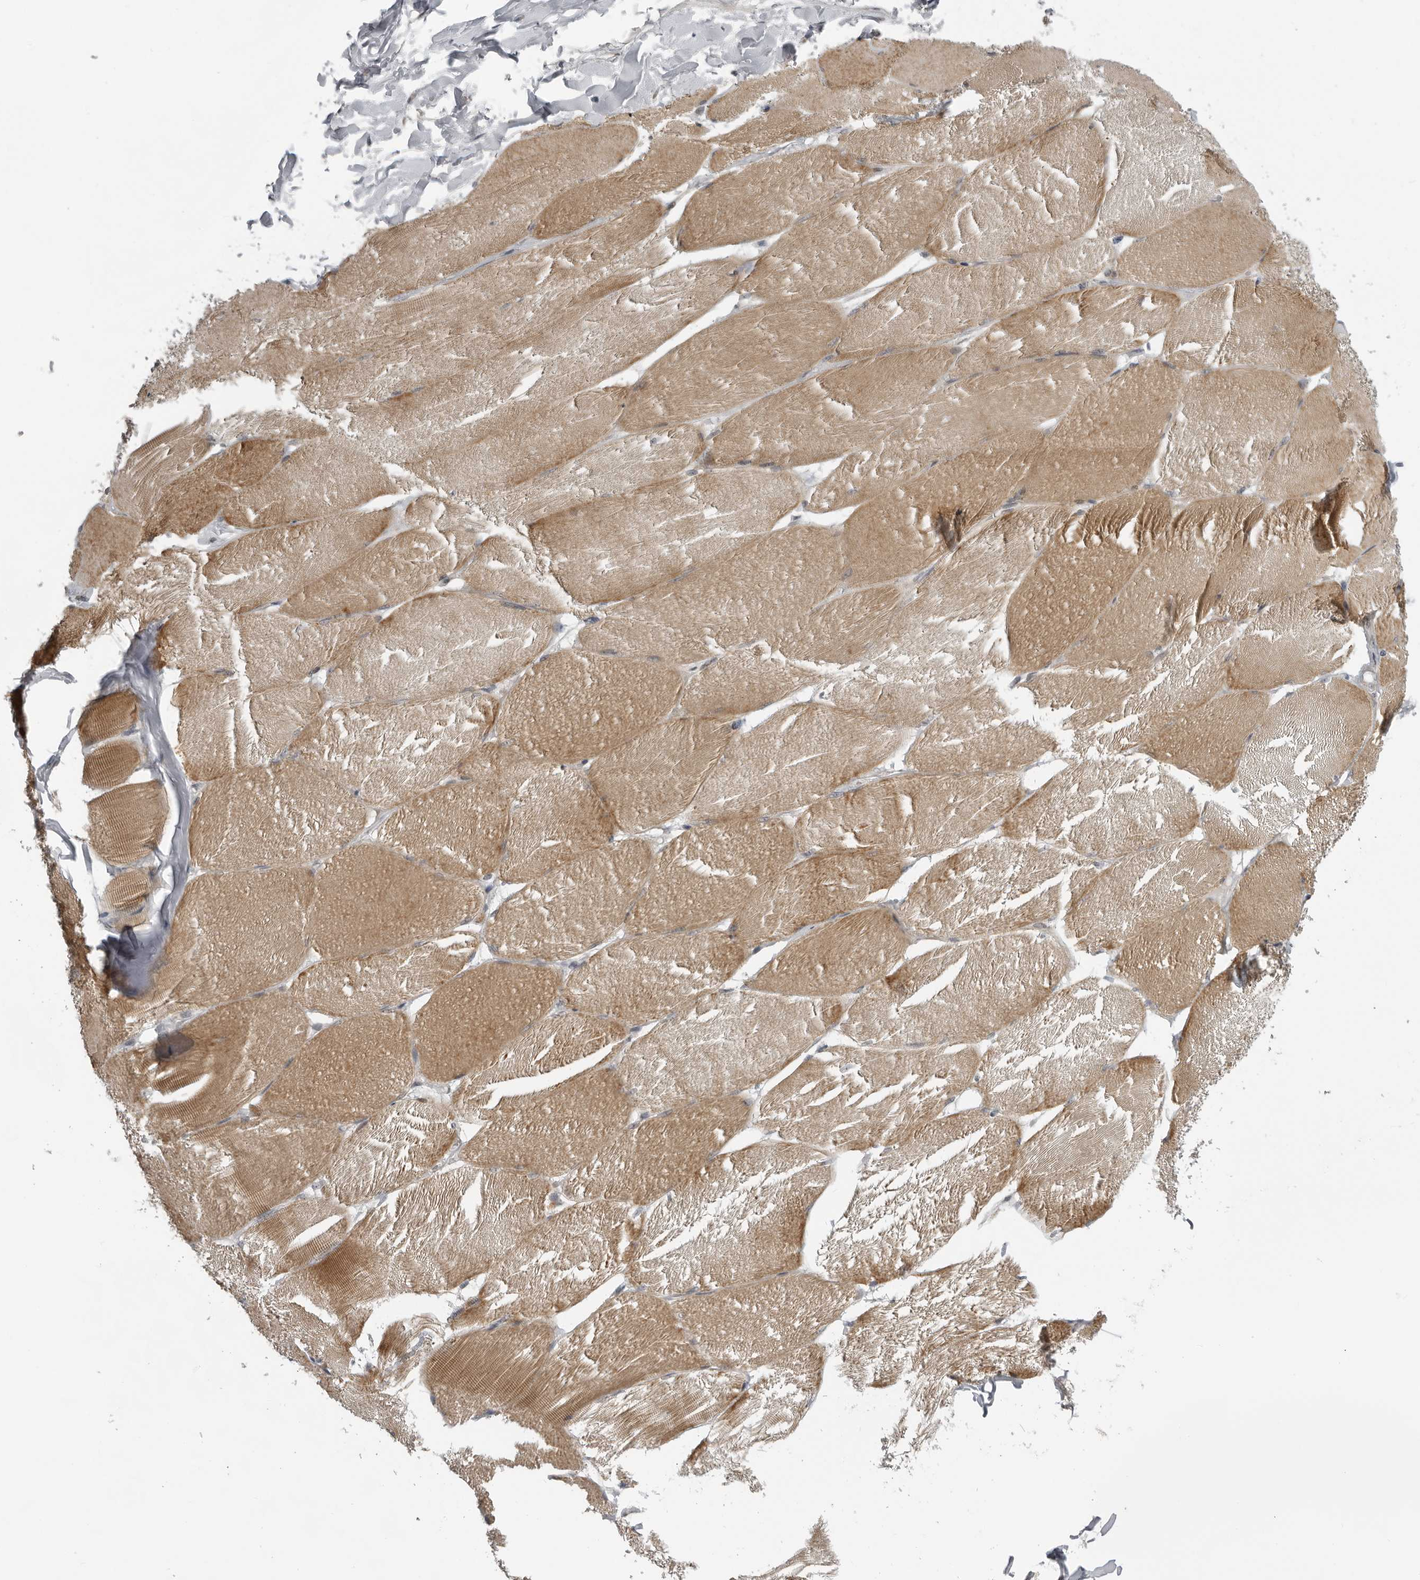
{"staining": {"intensity": "moderate", "quantity": "25%-75%", "location": "cytoplasmic/membranous"}, "tissue": "skeletal muscle", "cell_type": "Myocytes", "image_type": "normal", "snomed": [{"axis": "morphology", "description": "Normal tissue, NOS"}, {"axis": "topography", "description": "Skin"}, {"axis": "topography", "description": "Skeletal muscle"}], "caption": "Approximately 25%-75% of myocytes in normal human skeletal muscle demonstrate moderate cytoplasmic/membranous protein staining as visualized by brown immunohistochemical staining.", "gene": "ALPK2", "patient": {"sex": "male", "age": 83}}